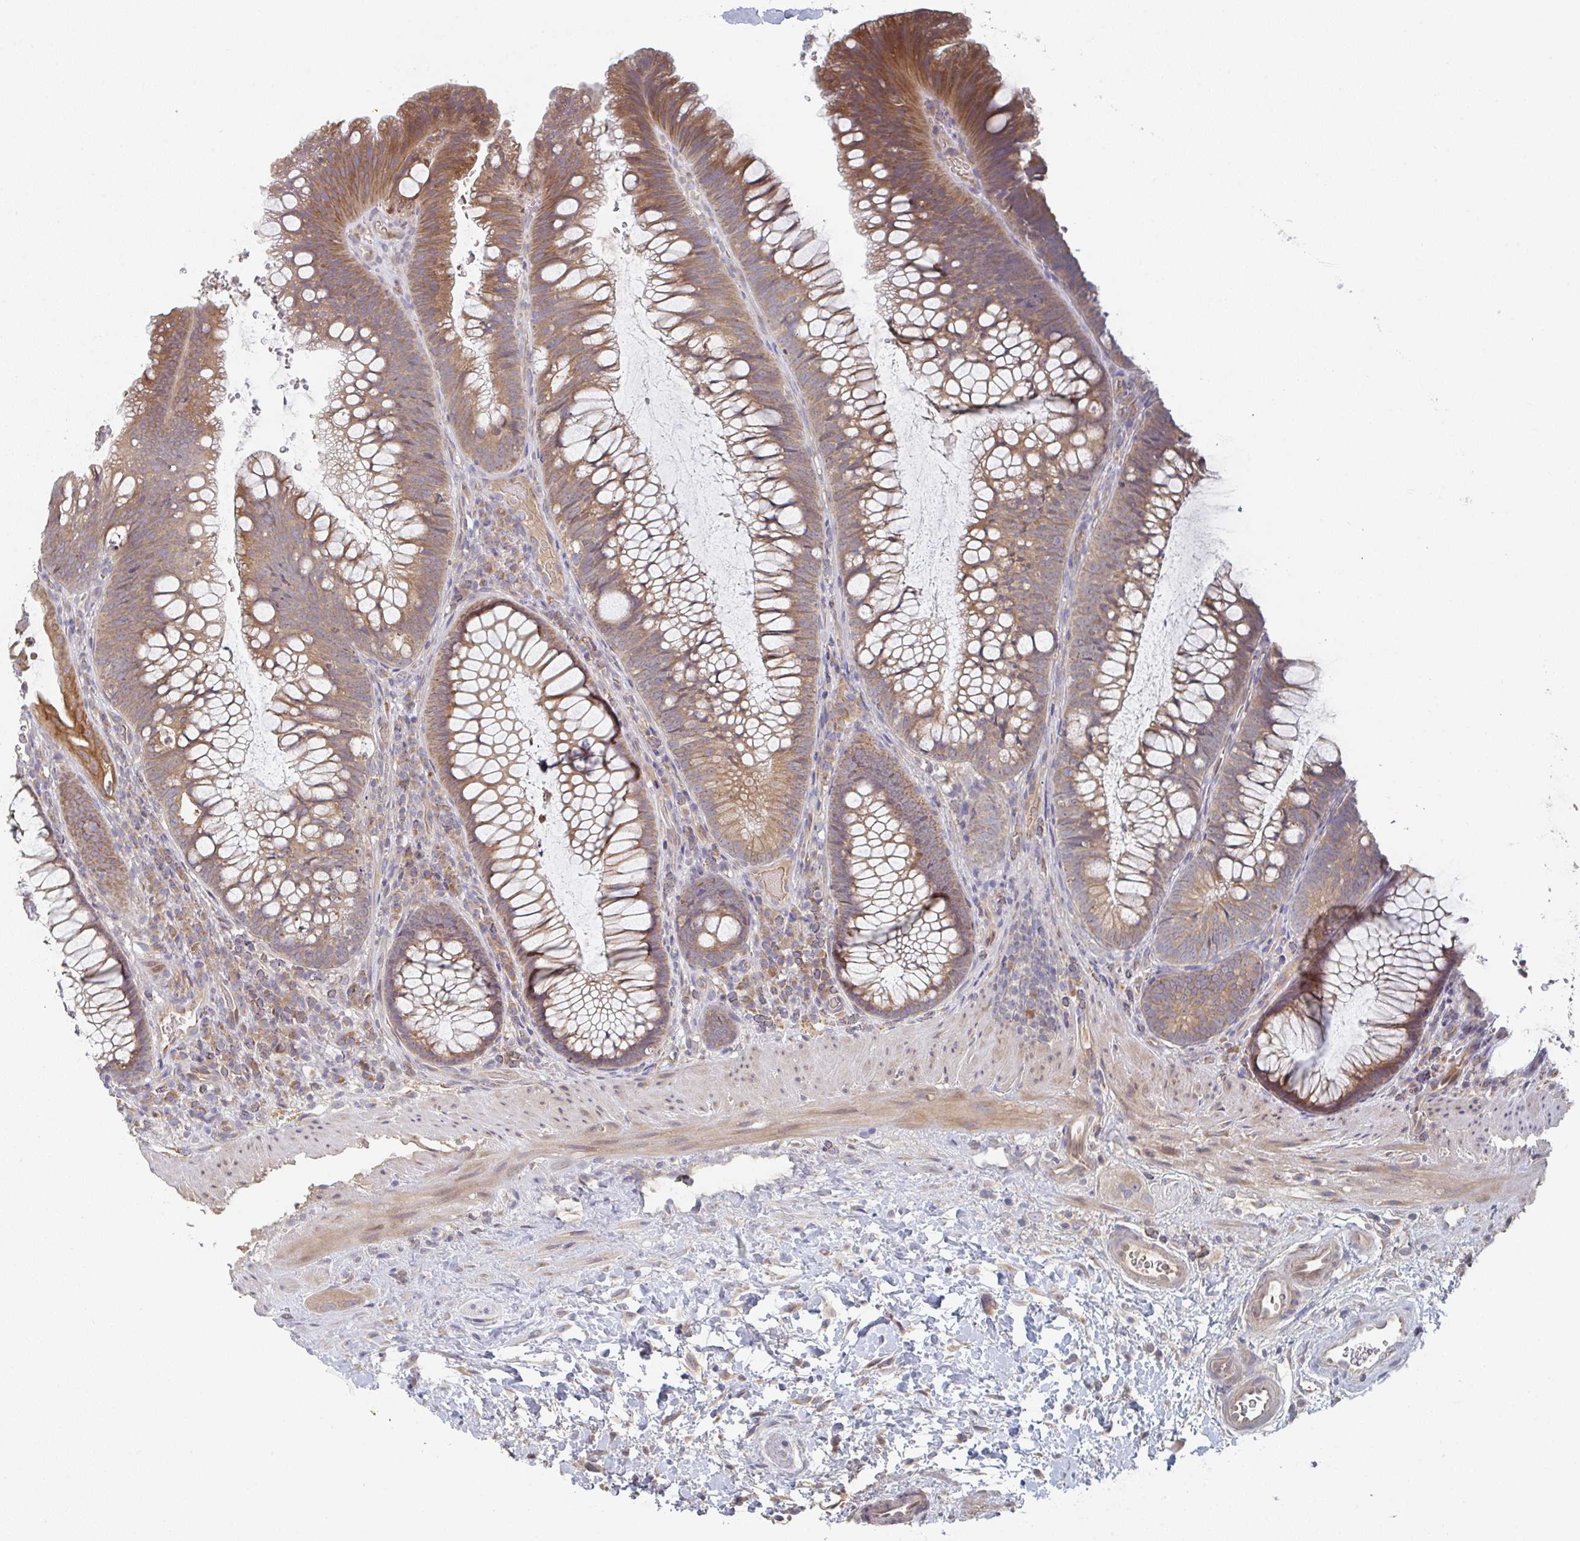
{"staining": {"intensity": "weak", "quantity": ">75%", "location": "cytoplasmic/membranous,nuclear"}, "tissue": "colon", "cell_type": "Endothelial cells", "image_type": "normal", "snomed": [{"axis": "morphology", "description": "Normal tissue, NOS"}, {"axis": "morphology", "description": "Adenoma, NOS"}, {"axis": "topography", "description": "Soft tissue"}, {"axis": "topography", "description": "Colon"}], "caption": "Benign colon exhibits weak cytoplasmic/membranous,nuclear positivity in approximately >75% of endothelial cells, visualized by immunohistochemistry. (brown staining indicates protein expression, while blue staining denotes nuclei).", "gene": "ELOVL1", "patient": {"sex": "male", "age": 47}}